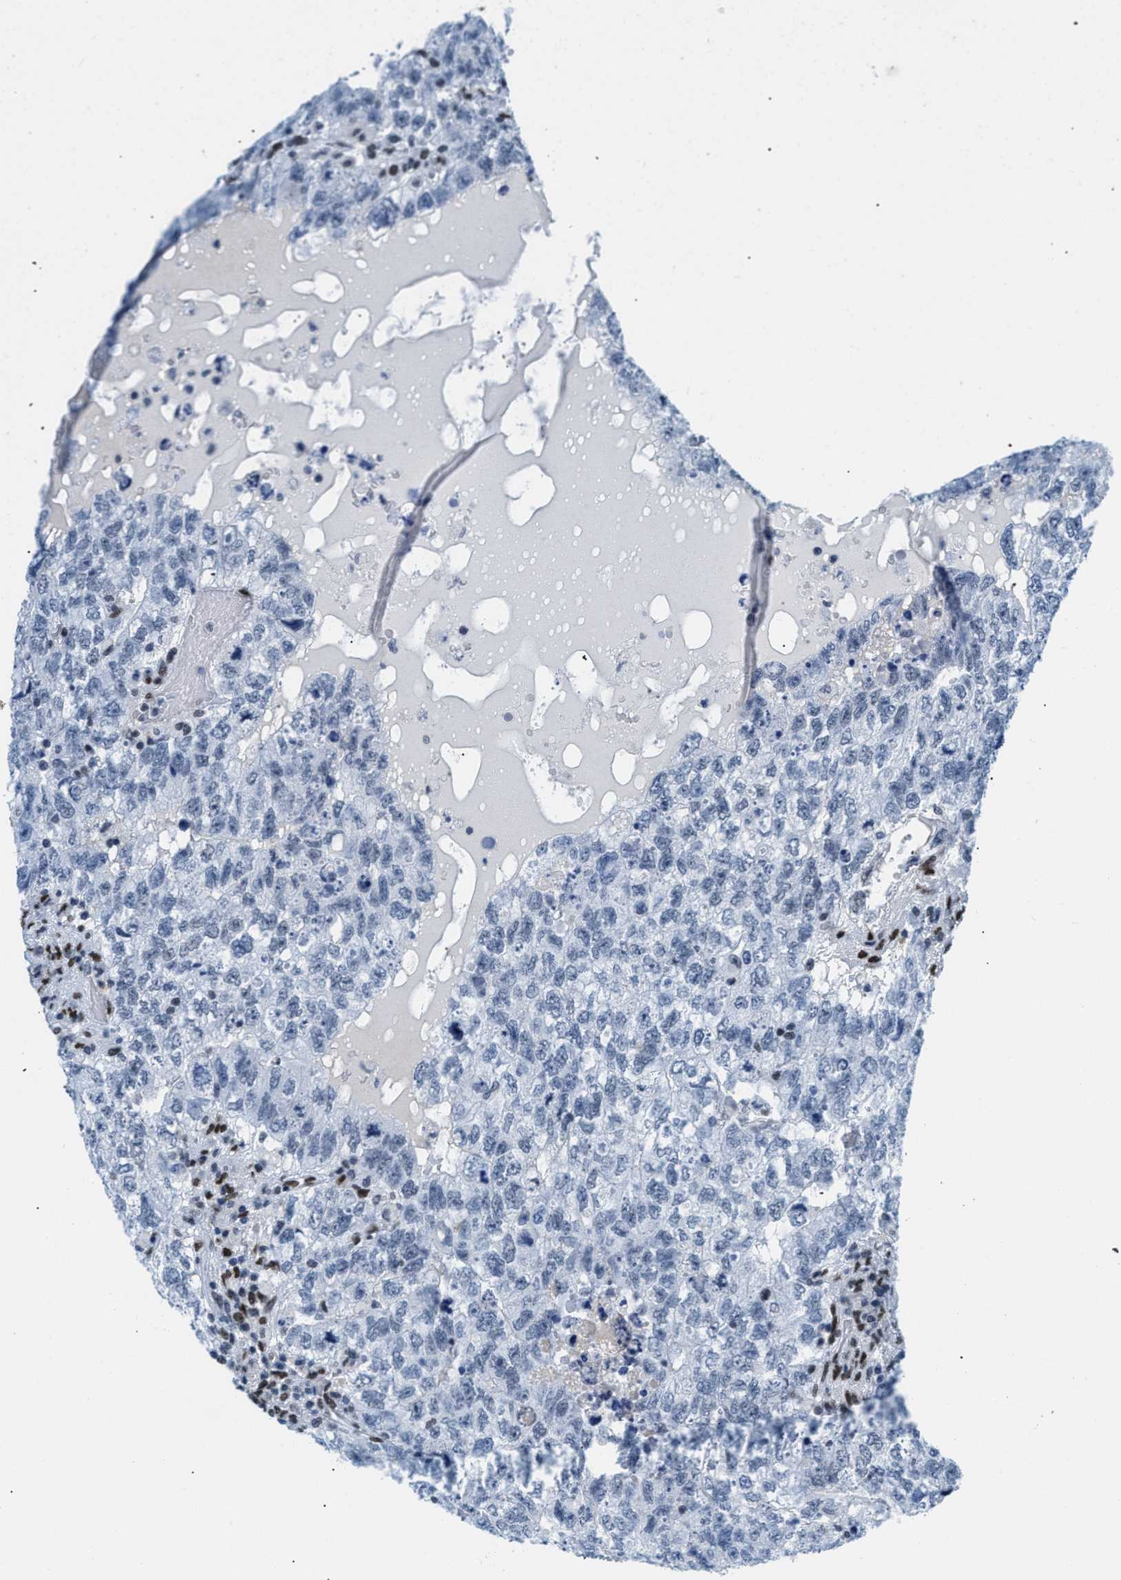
{"staining": {"intensity": "negative", "quantity": "none", "location": "none"}, "tissue": "testis cancer", "cell_type": "Tumor cells", "image_type": "cancer", "snomed": [{"axis": "morphology", "description": "Carcinoma, Embryonal, NOS"}, {"axis": "topography", "description": "Testis"}], "caption": "Tumor cells are negative for brown protein staining in testis embryonal carcinoma.", "gene": "CTBP1", "patient": {"sex": "male", "age": 36}}